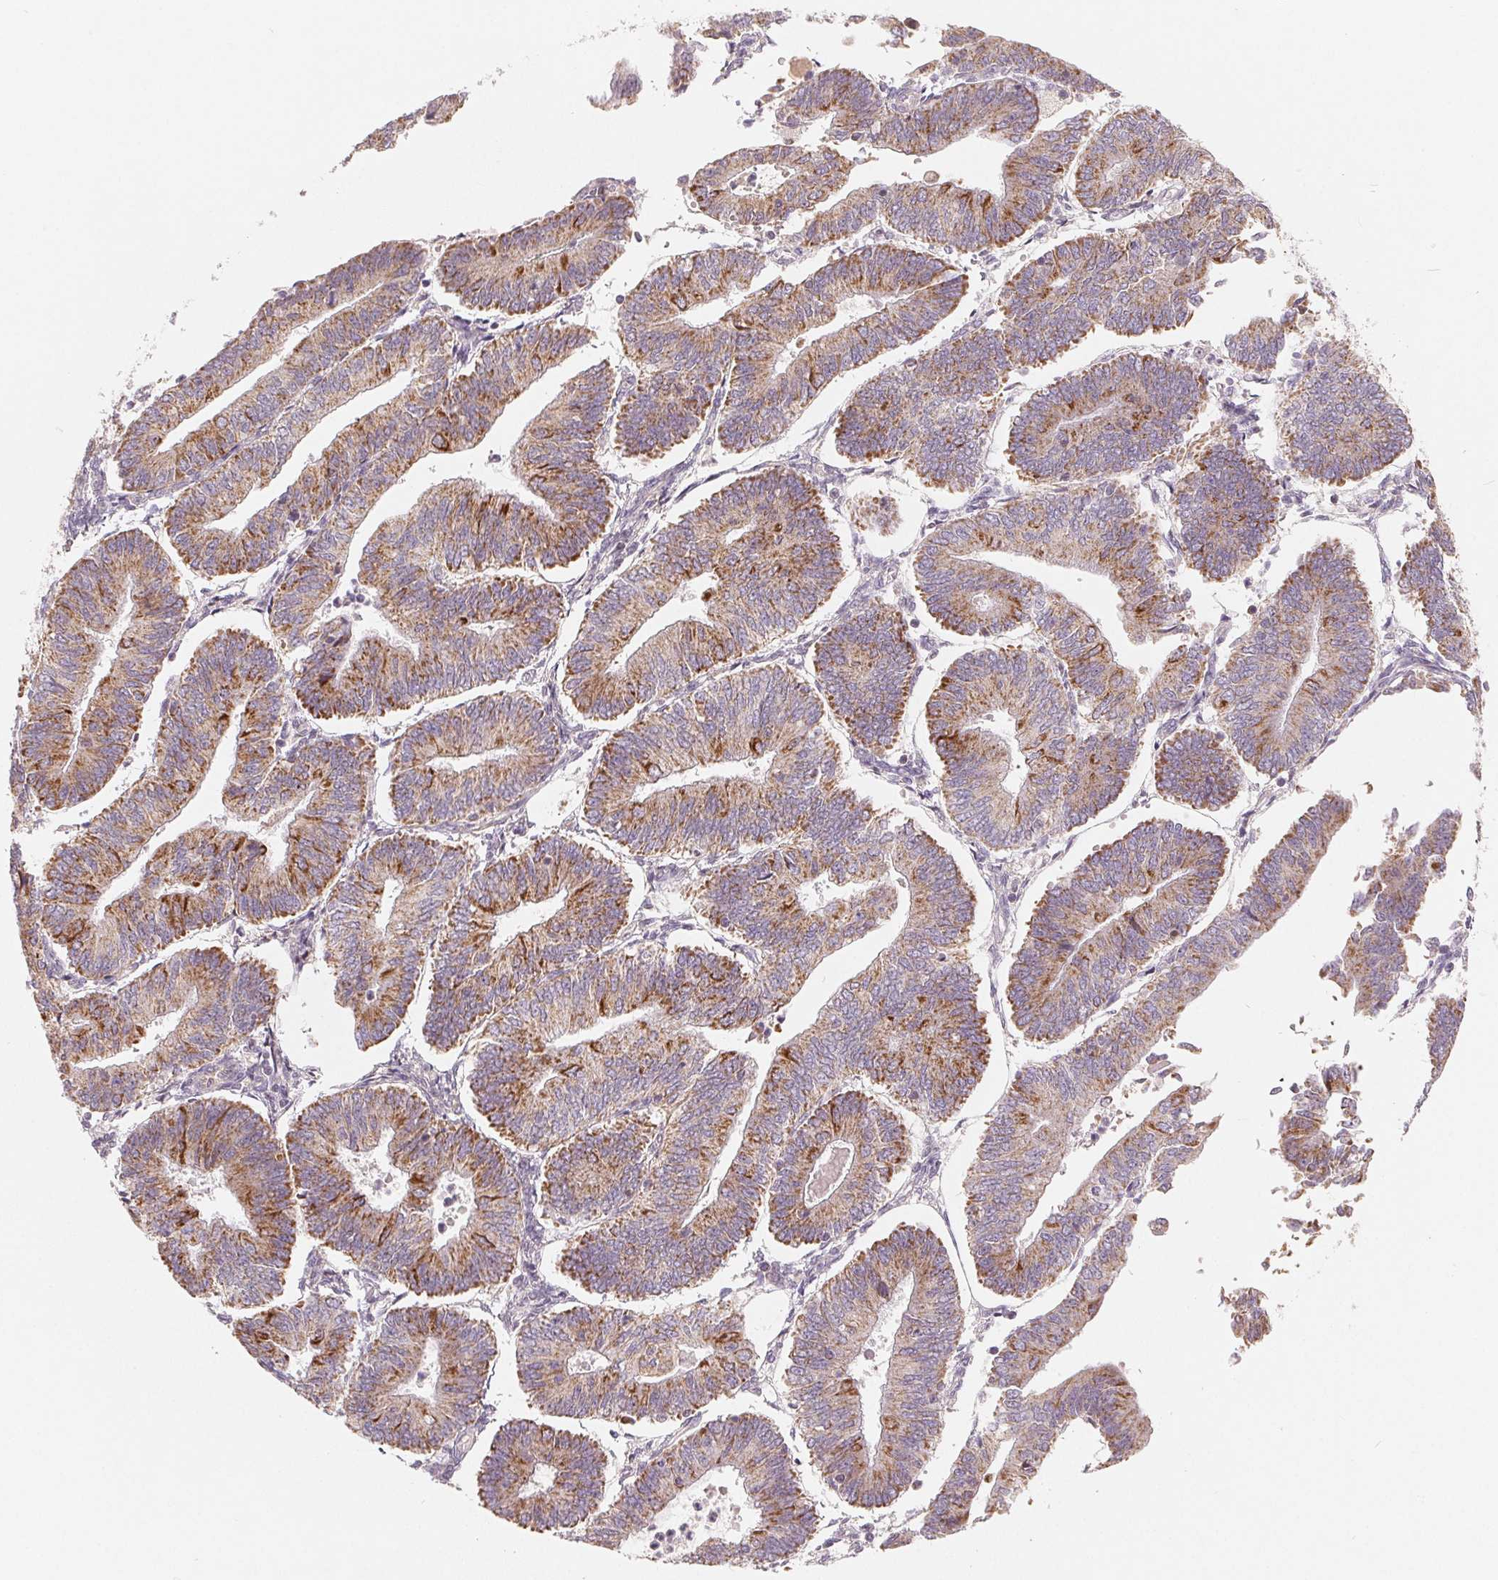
{"staining": {"intensity": "moderate", "quantity": ">75%", "location": "cytoplasmic/membranous"}, "tissue": "endometrial cancer", "cell_type": "Tumor cells", "image_type": "cancer", "snomed": [{"axis": "morphology", "description": "Adenocarcinoma, NOS"}, {"axis": "topography", "description": "Endometrium"}], "caption": "Immunohistochemical staining of human endometrial cancer (adenocarcinoma) exhibits medium levels of moderate cytoplasmic/membranous protein positivity in approximately >75% of tumor cells. Using DAB (3,3'-diaminobenzidine) (brown) and hematoxylin (blue) stains, captured at high magnification using brightfield microscopy.", "gene": "GHITM", "patient": {"sex": "female", "age": 65}}